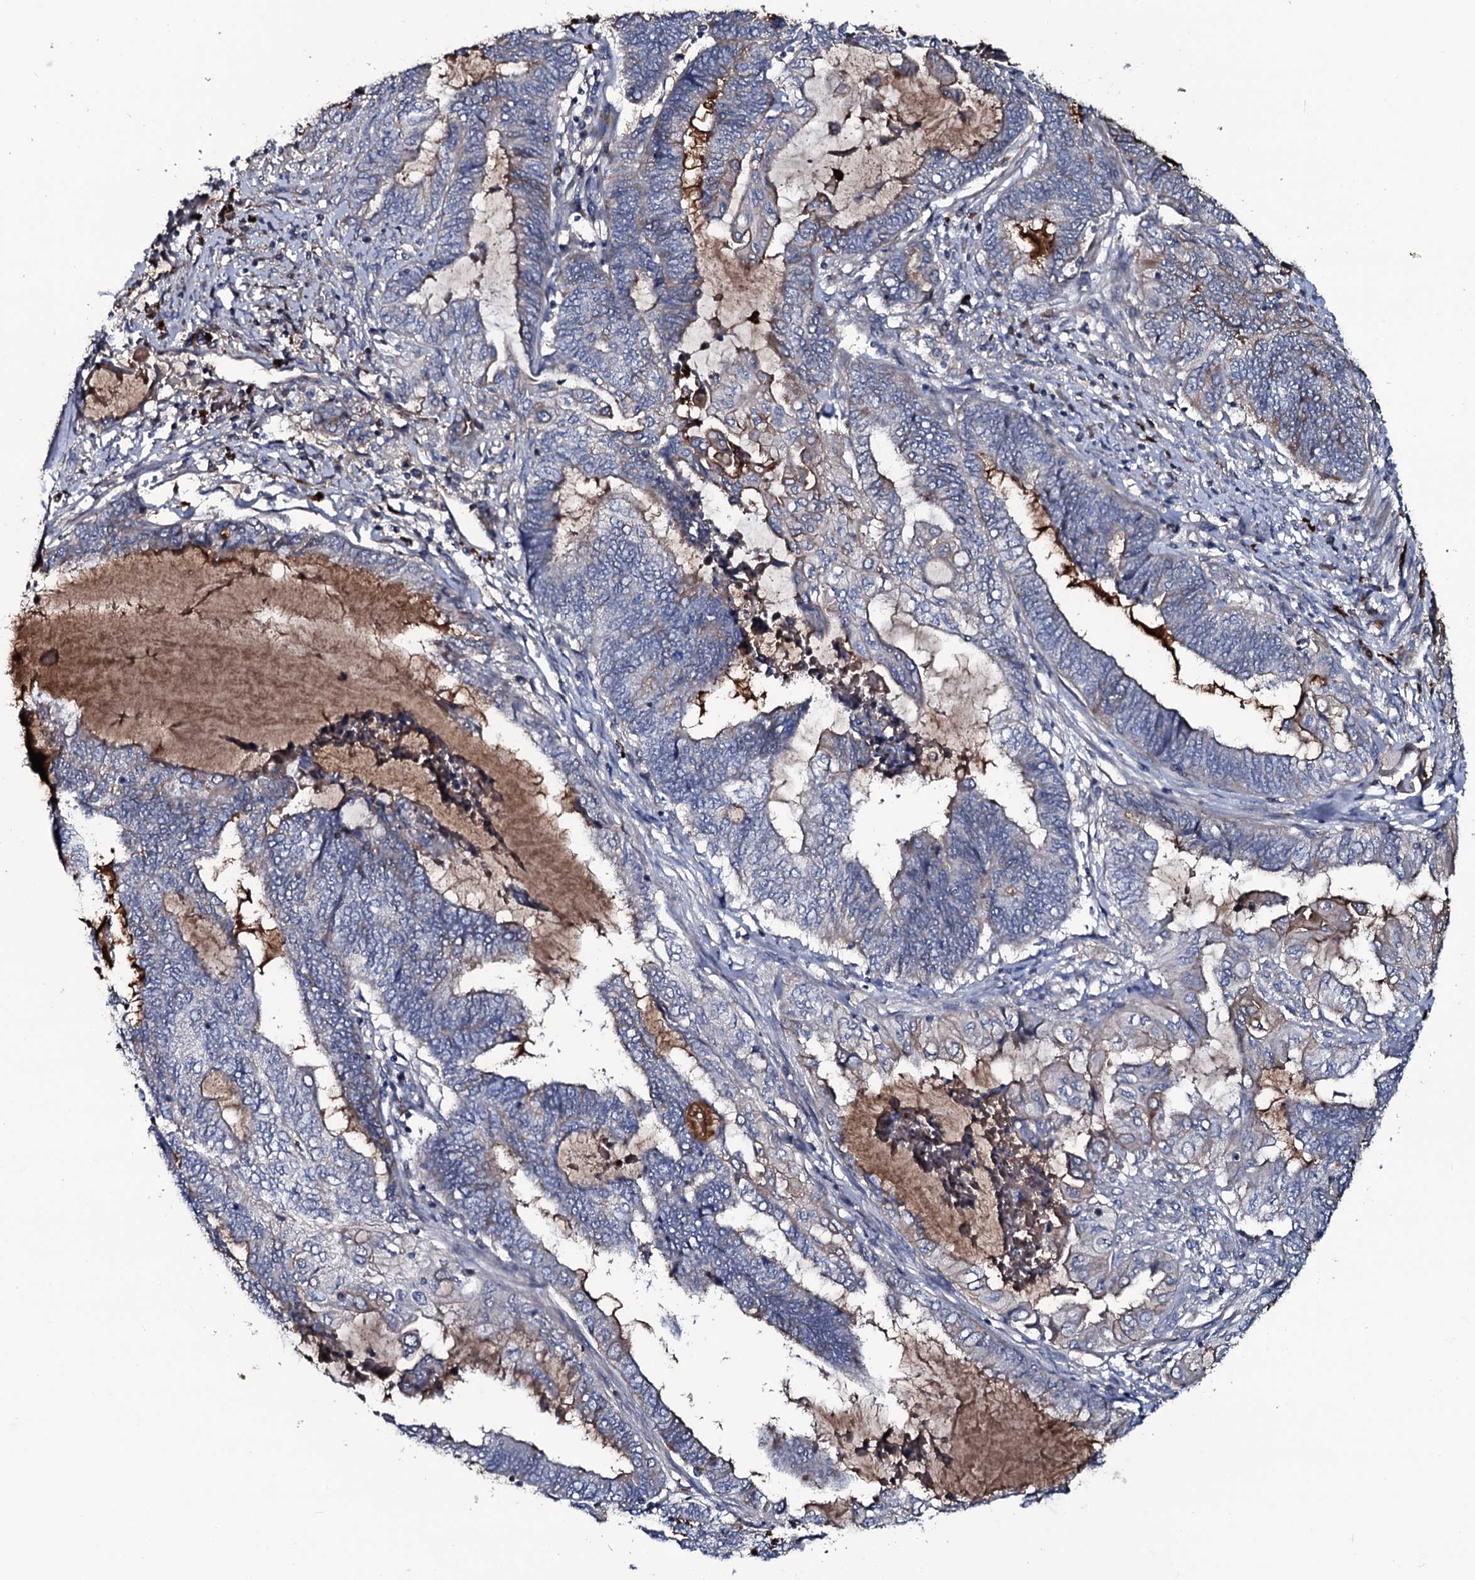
{"staining": {"intensity": "negative", "quantity": "none", "location": "none"}, "tissue": "endometrial cancer", "cell_type": "Tumor cells", "image_type": "cancer", "snomed": [{"axis": "morphology", "description": "Adenocarcinoma, NOS"}, {"axis": "topography", "description": "Uterus"}, {"axis": "topography", "description": "Endometrium"}], "caption": "DAB (3,3'-diaminobenzidine) immunohistochemical staining of adenocarcinoma (endometrial) displays no significant staining in tumor cells.", "gene": "LYG2", "patient": {"sex": "female", "age": 70}}